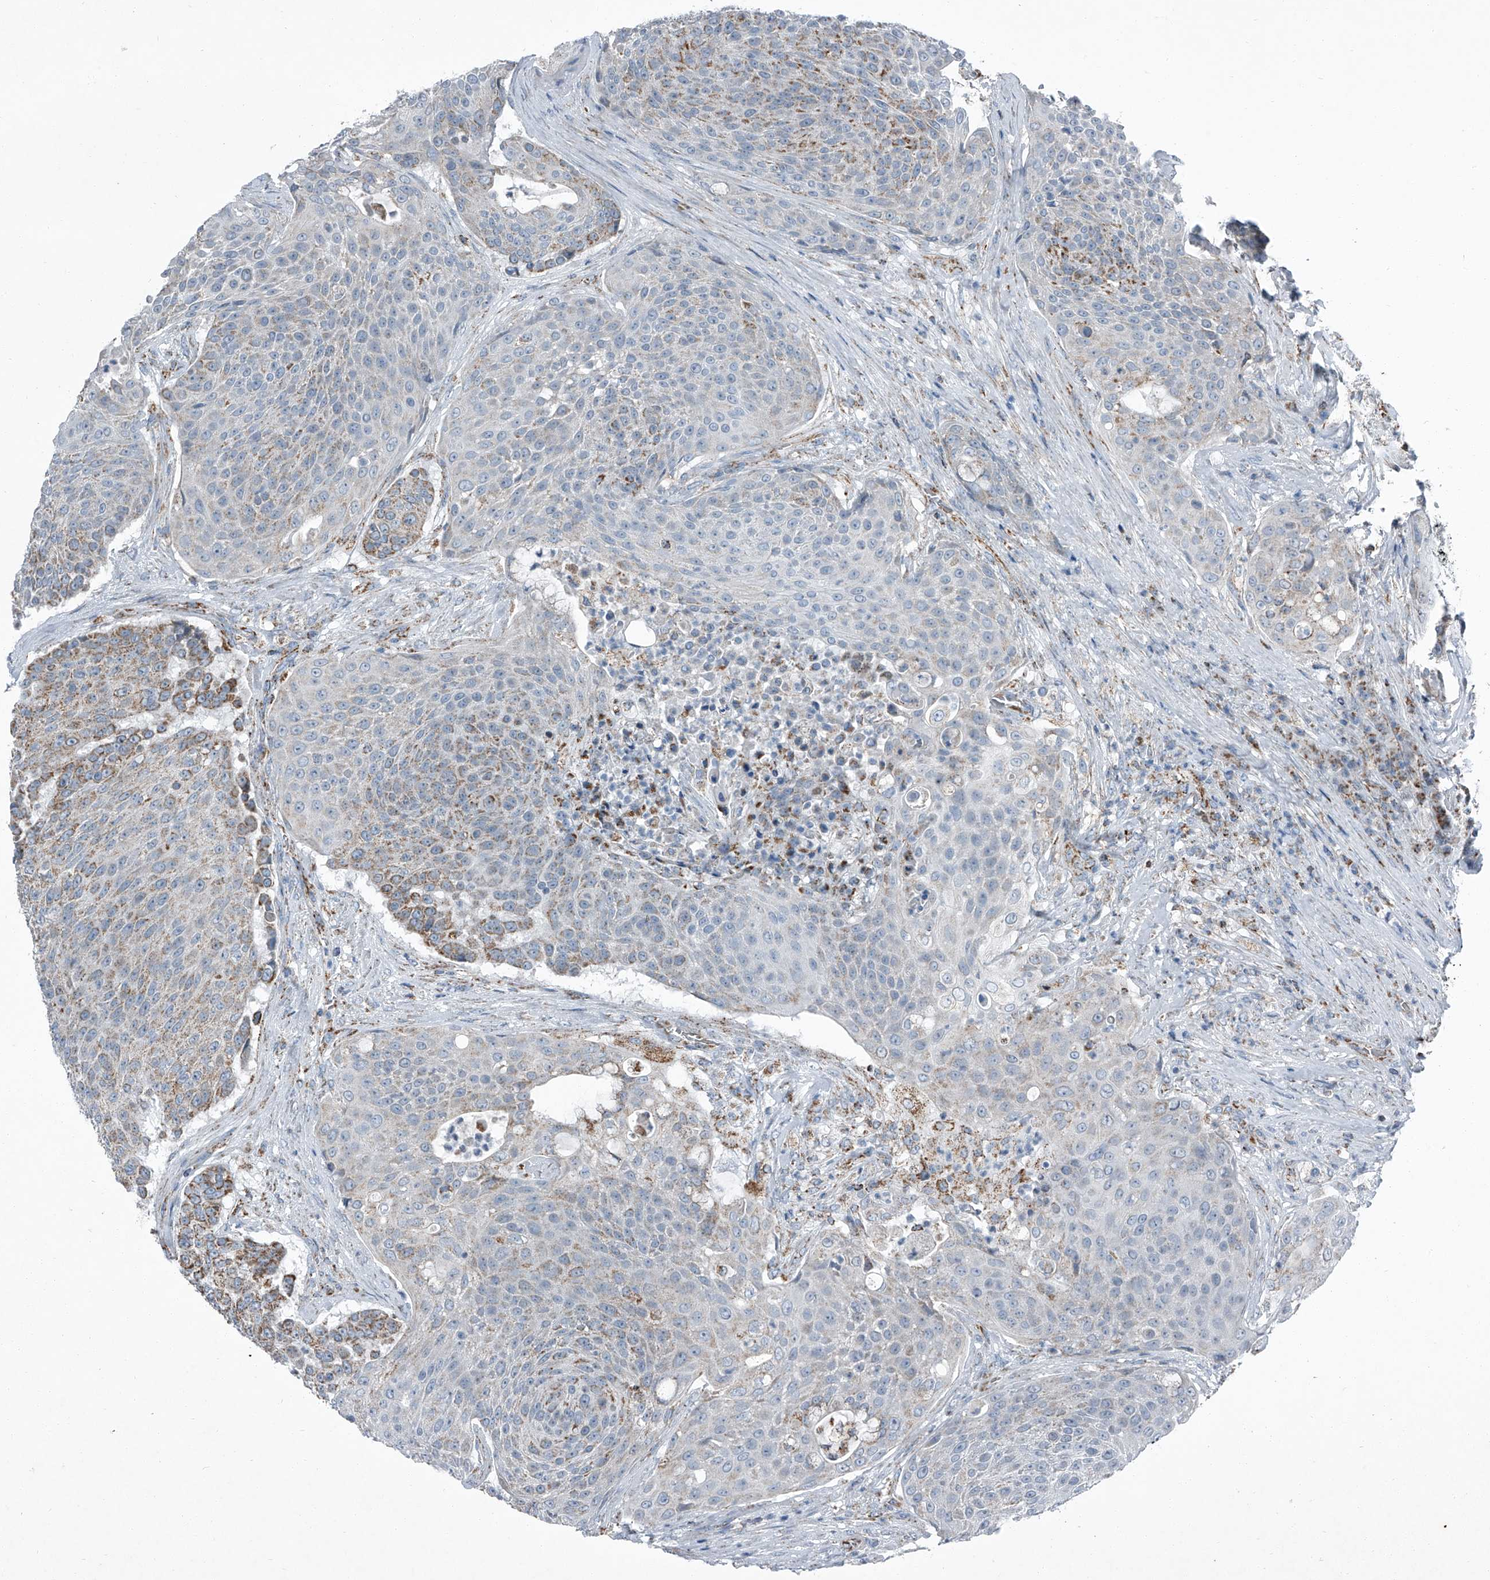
{"staining": {"intensity": "moderate", "quantity": "25%-75%", "location": "cytoplasmic/membranous"}, "tissue": "urothelial cancer", "cell_type": "Tumor cells", "image_type": "cancer", "snomed": [{"axis": "morphology", "description": "Urothelial carcinoma, High grade"}, {"axis": "topography", "description": "Urinary bladder"}], "caption": "Immunohistochemical staining of human urothelial cancer reveals medium levels of moderate cytoplasmic/membranous protein staining in approximately 25%-75% of tumor cells.", "gene": "CHRNA7", "patient": {"sex": "female", "age": 63}}